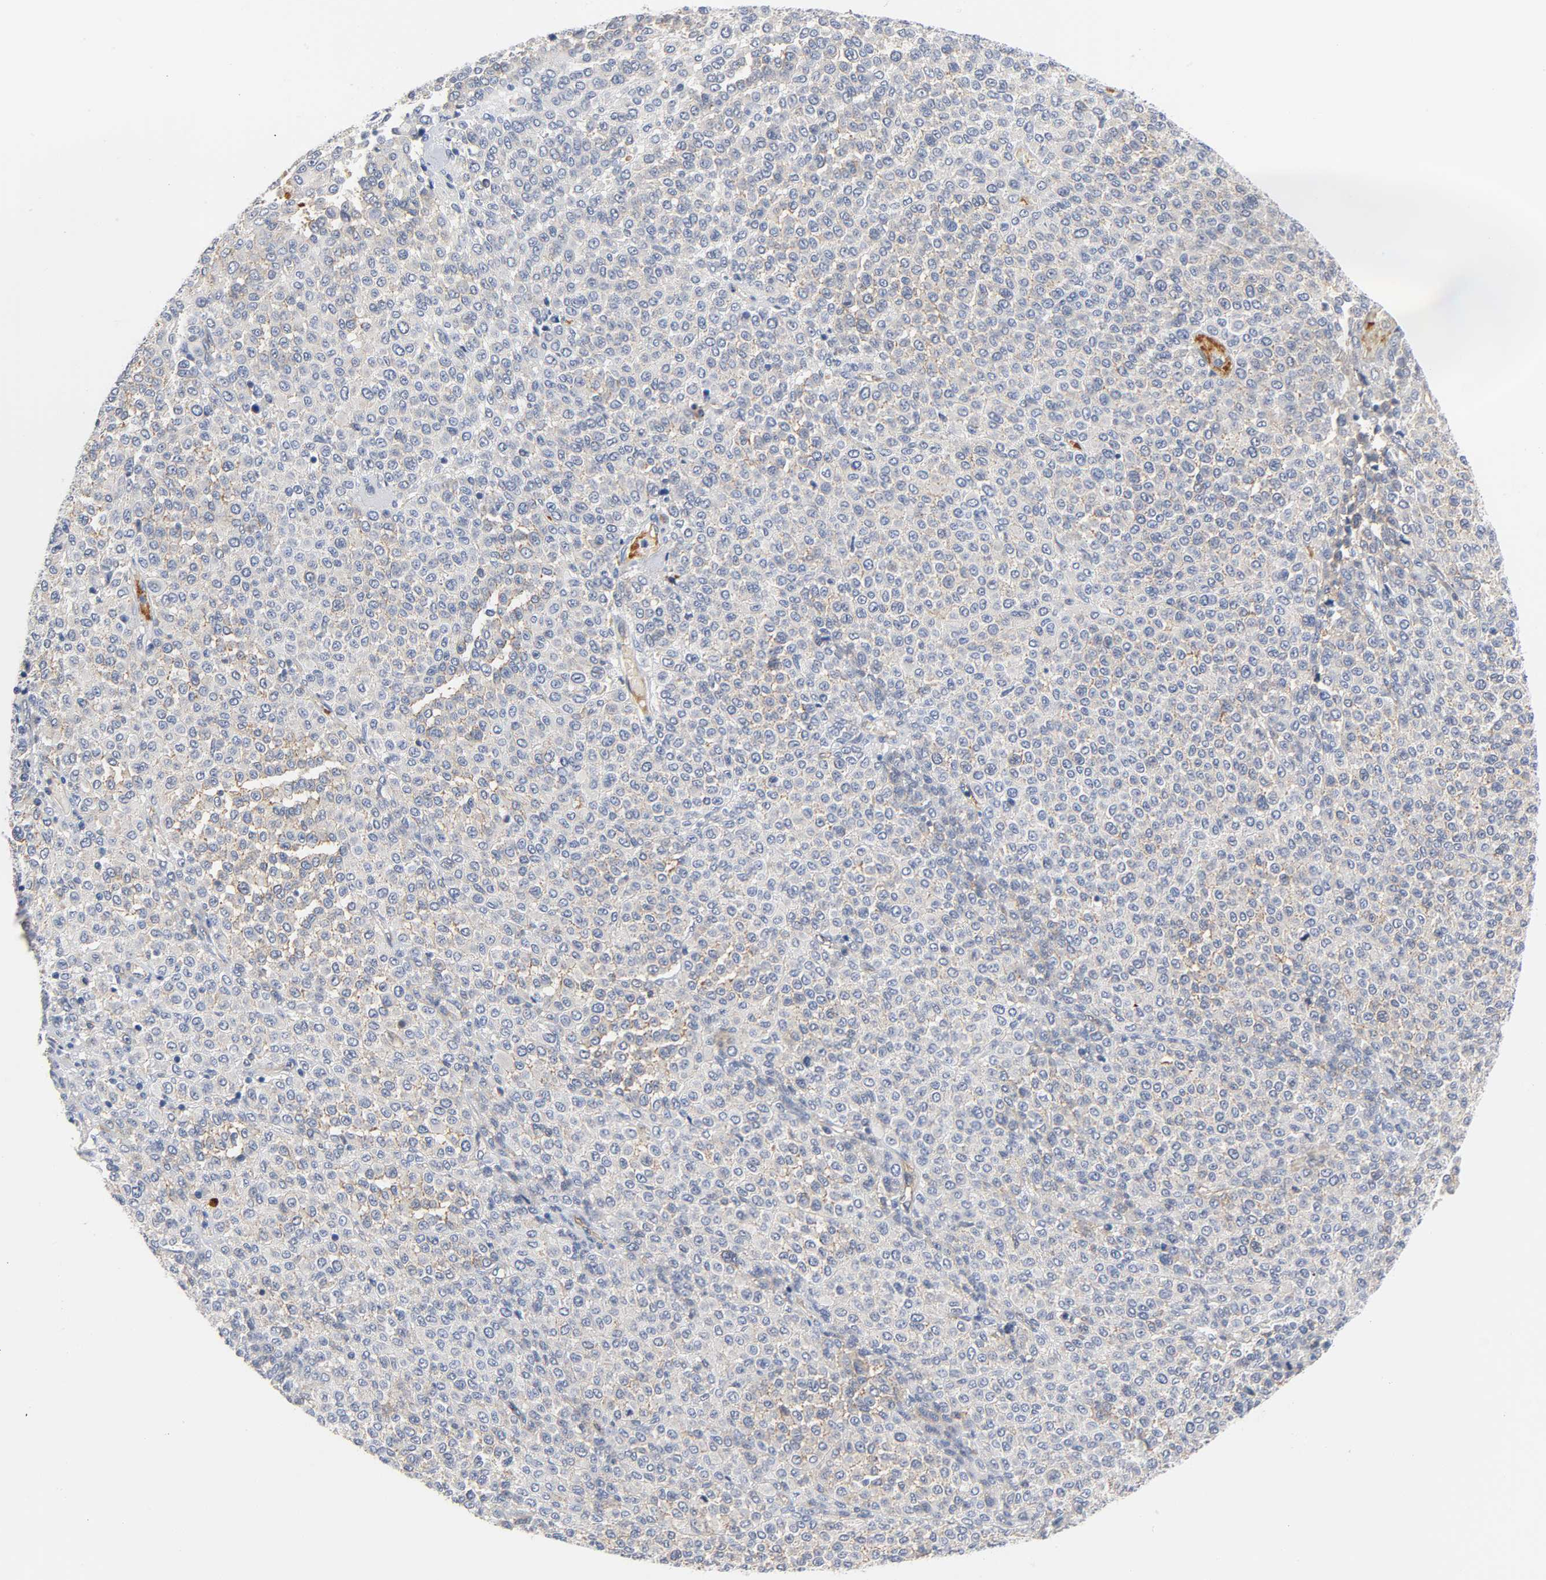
{"staining": {"intensity": "weak", "quantity": "<25%", "location": "cytoplasmic/membranous"}, "tissue": "melanoma", "cell_type": "Tumor cells", "image_type": "cancer", "snomed": [{"axis": "morphology", "description": "Malignant melanoma, Metastatic site"}, {"axis": "topography", "description": "Pancreas"}], "caption": "The immunohistochemistry photomicrograph has no significant positivity in tumor cells of melanoma tissue.", "gene": "CD2AP", "patient": {"sex": "female", "age": 30}}